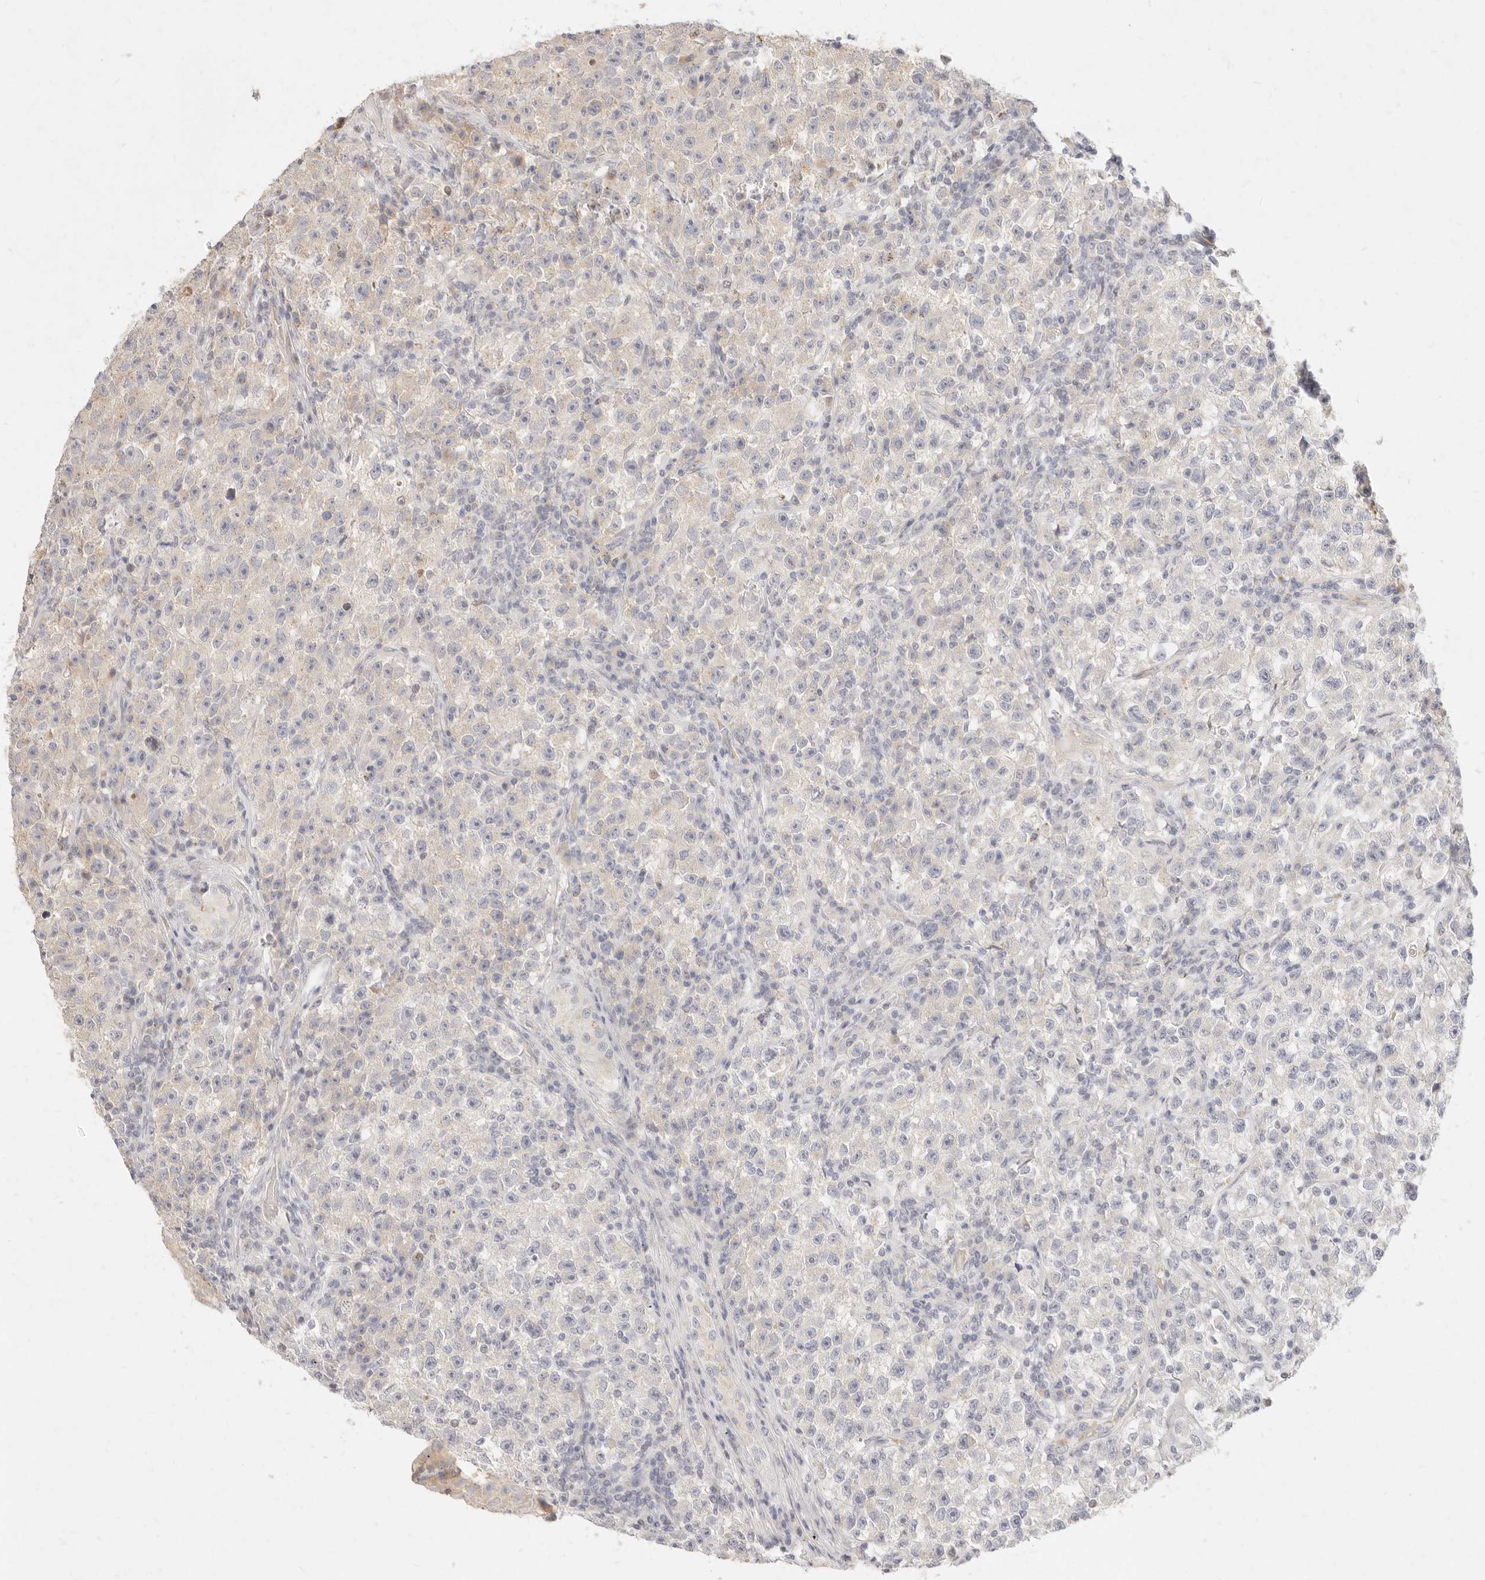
{"staining": {"intensity": "negative", "quantity": "none", "location": "none"}, "tissue": "testis cancer", "cell_type": "Tumor cells", "image_type": "cancer", "snomed": [{"axis": "morphology", "description": "Seminoma, NOS"}, {"axis": "topography", "description": "Testis"}], "caption": "Micrograph shows no protein expression in tumor cells of seminoma (testis) tissue.", "gene": "ASCL3", "patient": {"sex": "male", "age": 22}}